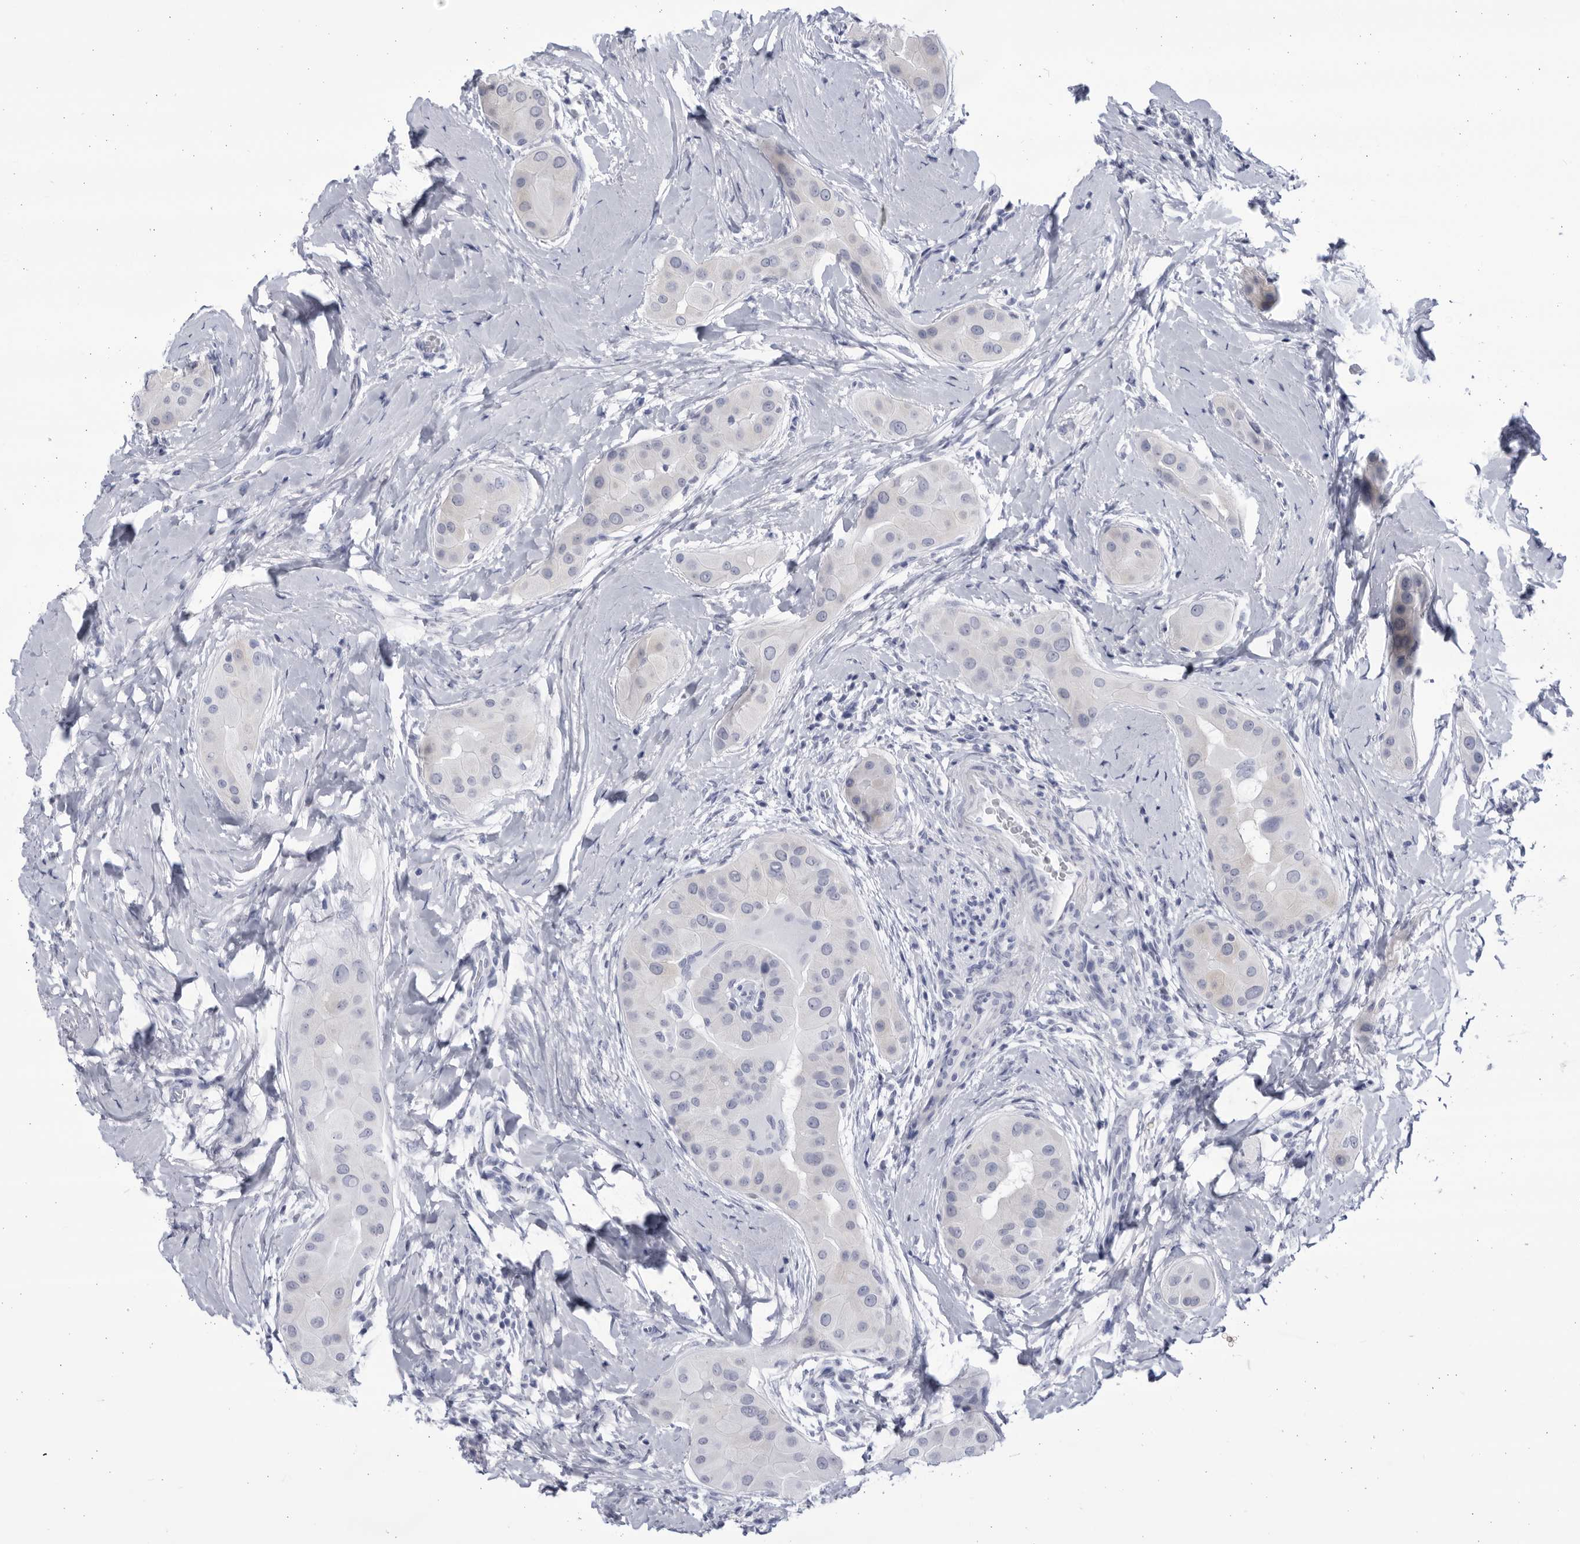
{"staining": {"intensity": "negative", "quantity": "none", "location": "none"}, "tissue": "thyroid cancer", "cell_type": "Tumor cells", "image_type": "cancer", "snomed": [{"axis": "morphology", "description": "Papillary adenocarcinoma, NOS"}, {"axis": "topography", "description": "Thyroid gland"}], "caption": "High magnification brightfield microscopy of papillary adenocarcinoma (thyroid) stained with DAB (brown) and counterstained with hematoxylin (blue): tumor cells show no significant positivity.", "gene": "CCDC181", "patient": {"sex": "male", "age": 33}}